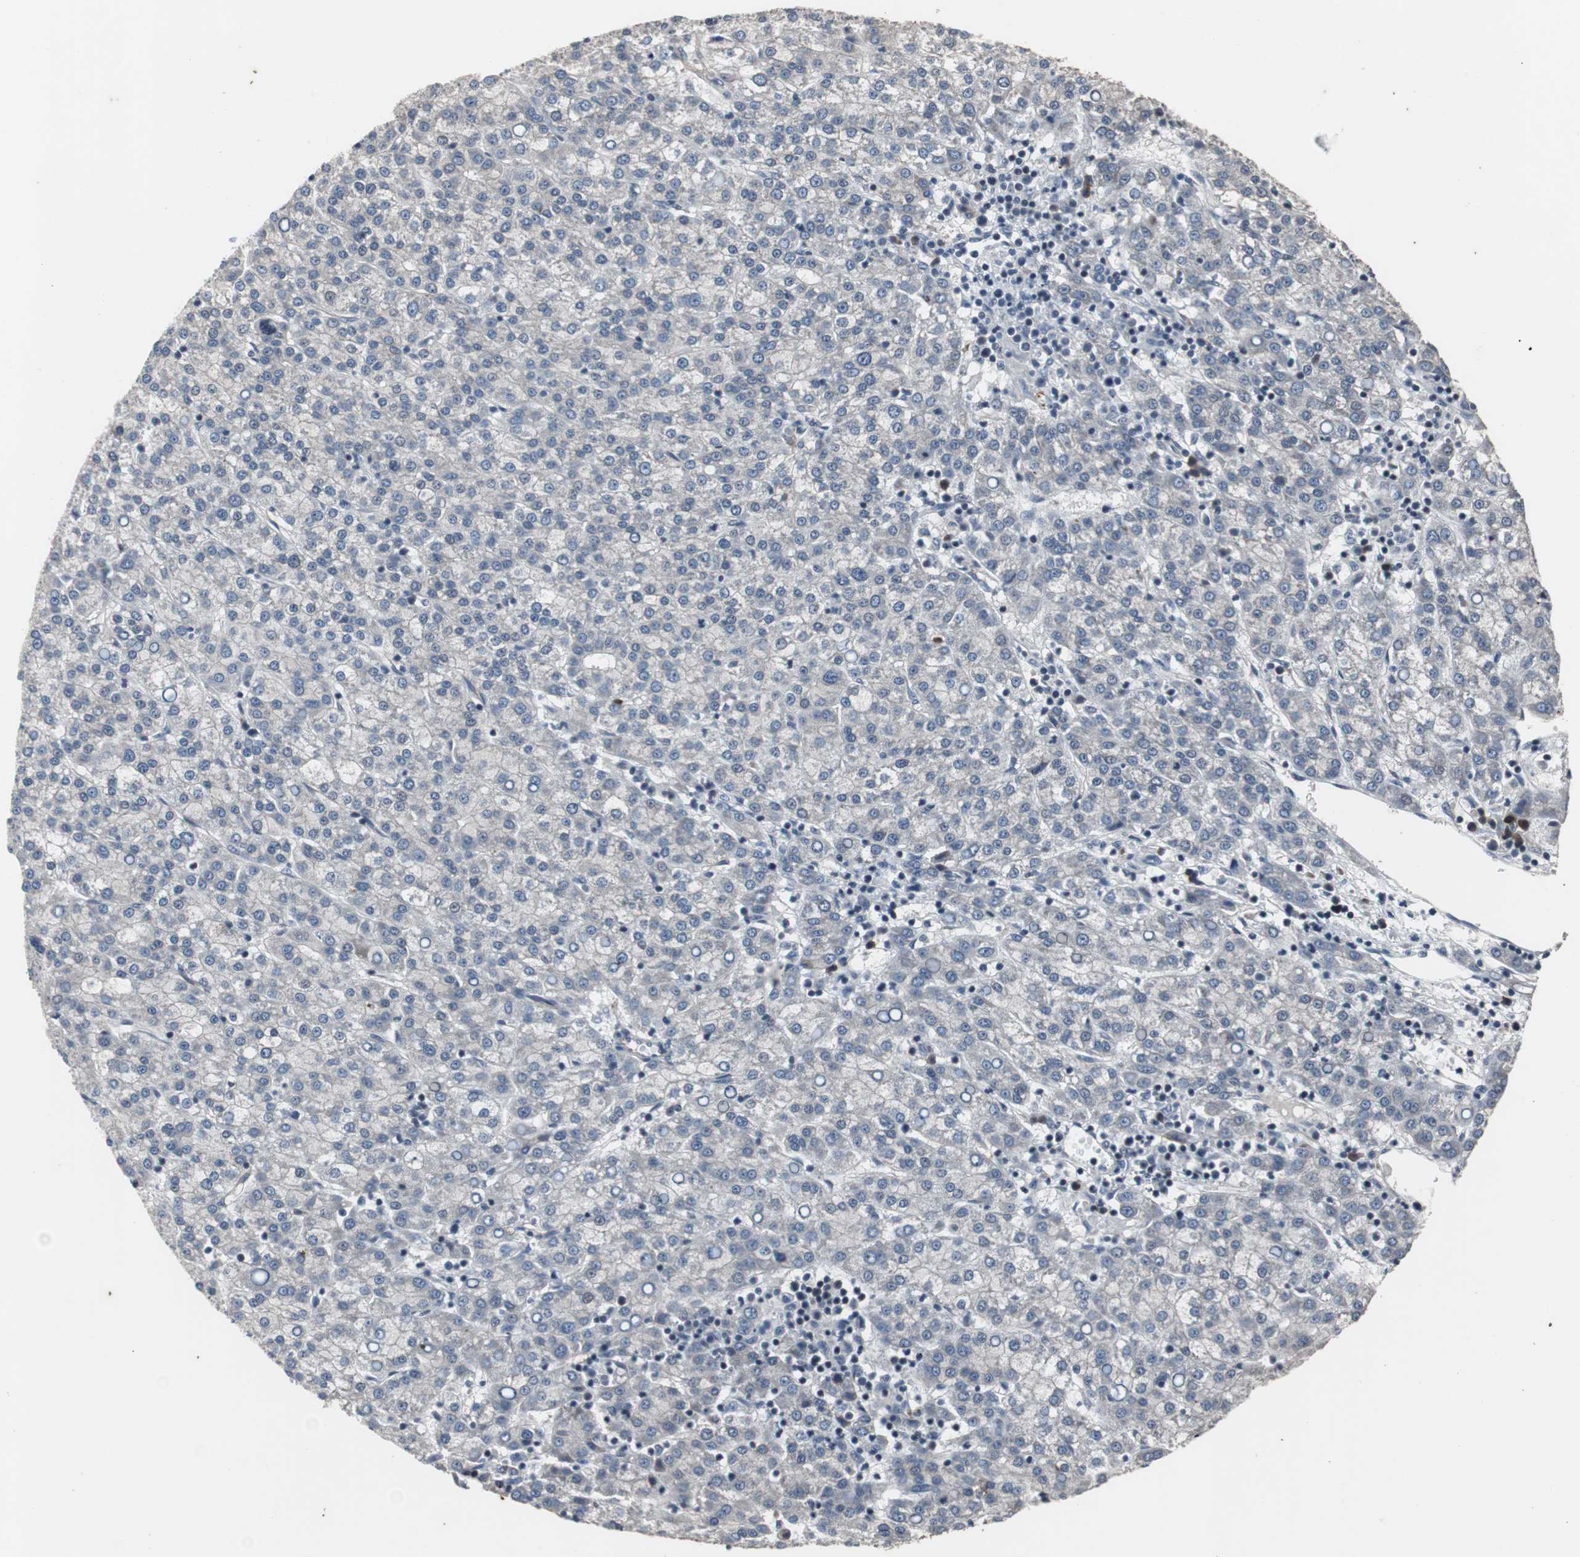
{"staining": {"intensity": "negative", "quantity": "none", "location": "none"}, "tissue": "liver cancer", "cell_type": "Tumor cells", "image_type": "cancer", "snomed": [{"axis": "morphology", "description": "Carcinoma, Hepatocellular, NOS"}, {"axis": "topography", "description": "Liver"}], "caption": "This micrograph is of liver hepatocellular carcinoma stained with immunohistochemistry (IHC) to label a protein in brown with the nuclei are counter-stained blue. There is no positivity in tumor cells.", "gene": "CRADD", "patient": {"sex": "female", "age": 58}}